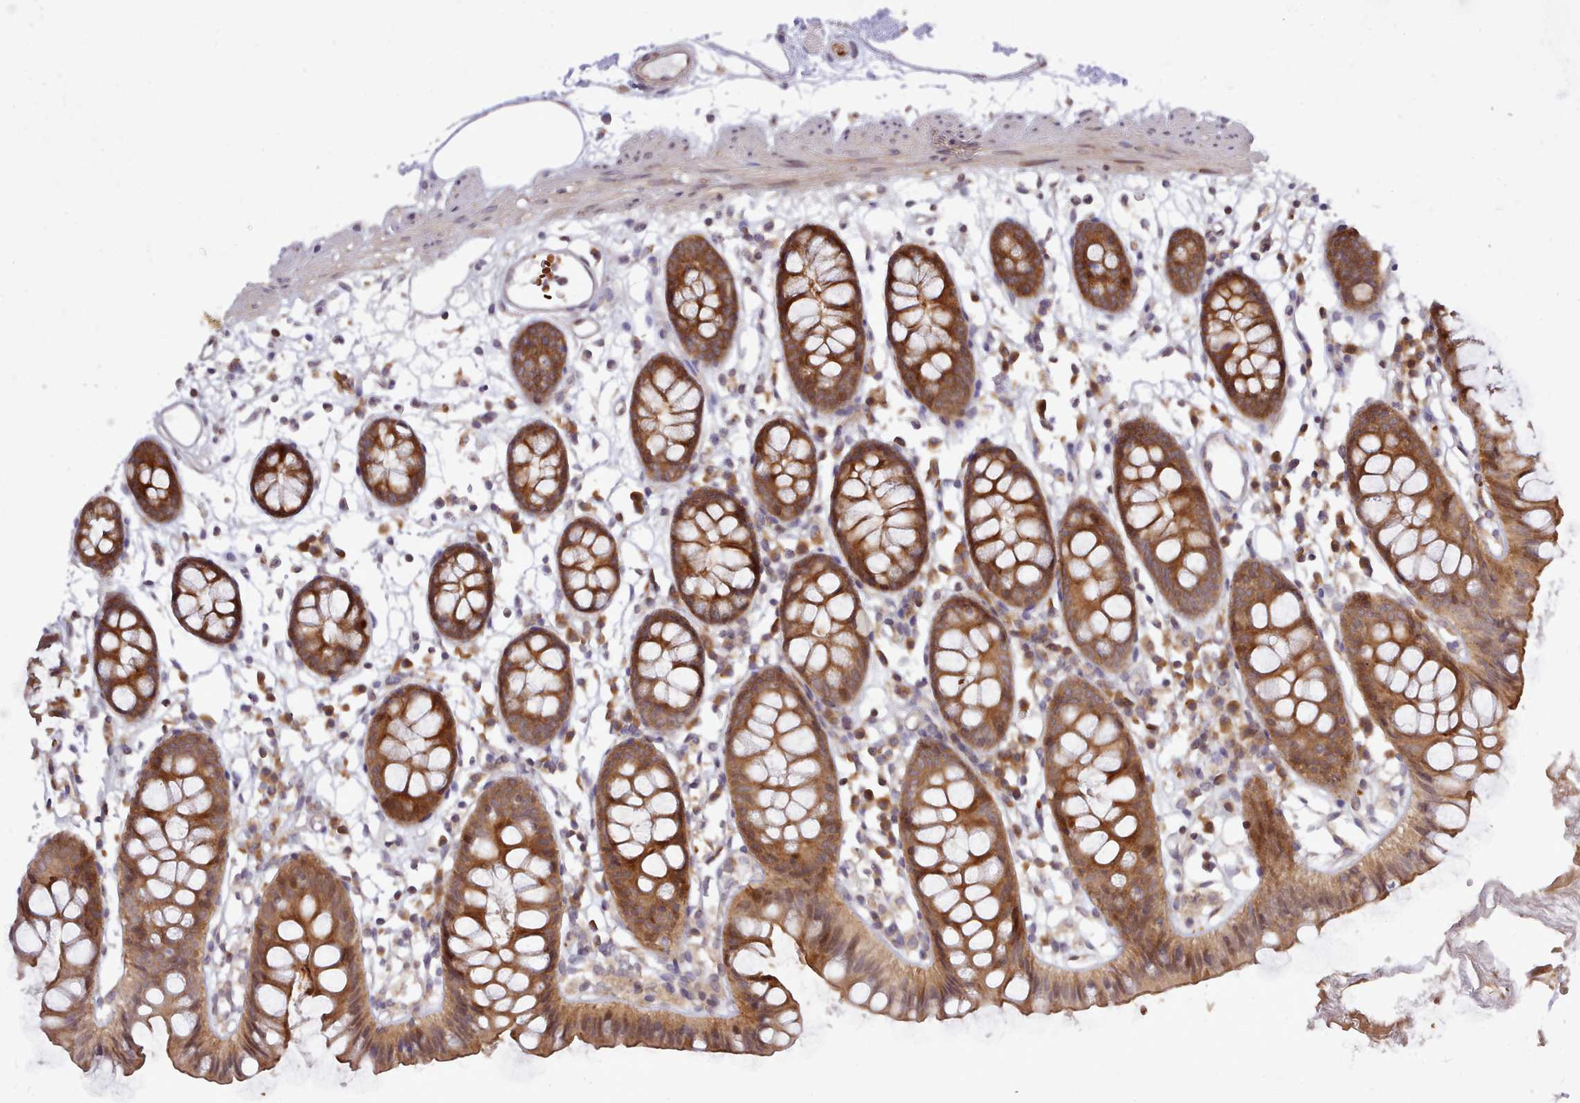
{"staining": {"intensity": "moderate", "quantity": ">75%", "location": "cytoplasmic/membranous"}, "tissue": "colon", "cell_type": "Endothelial cells", "image_type": "normal", "snomed": [{"axis": "morphology", "description": "Normal tissue, NOS"}, {"axis": "topography", "description": "Colon"}], "caption": "Immunohistochemistry of benign human colon exhibits medium levels of moderate cytoplasmic/membranous positivity in approximately >75% of endothelial cells.", "gene": "UBE2G1", "patient": {"sex": "female", "age": 84}}